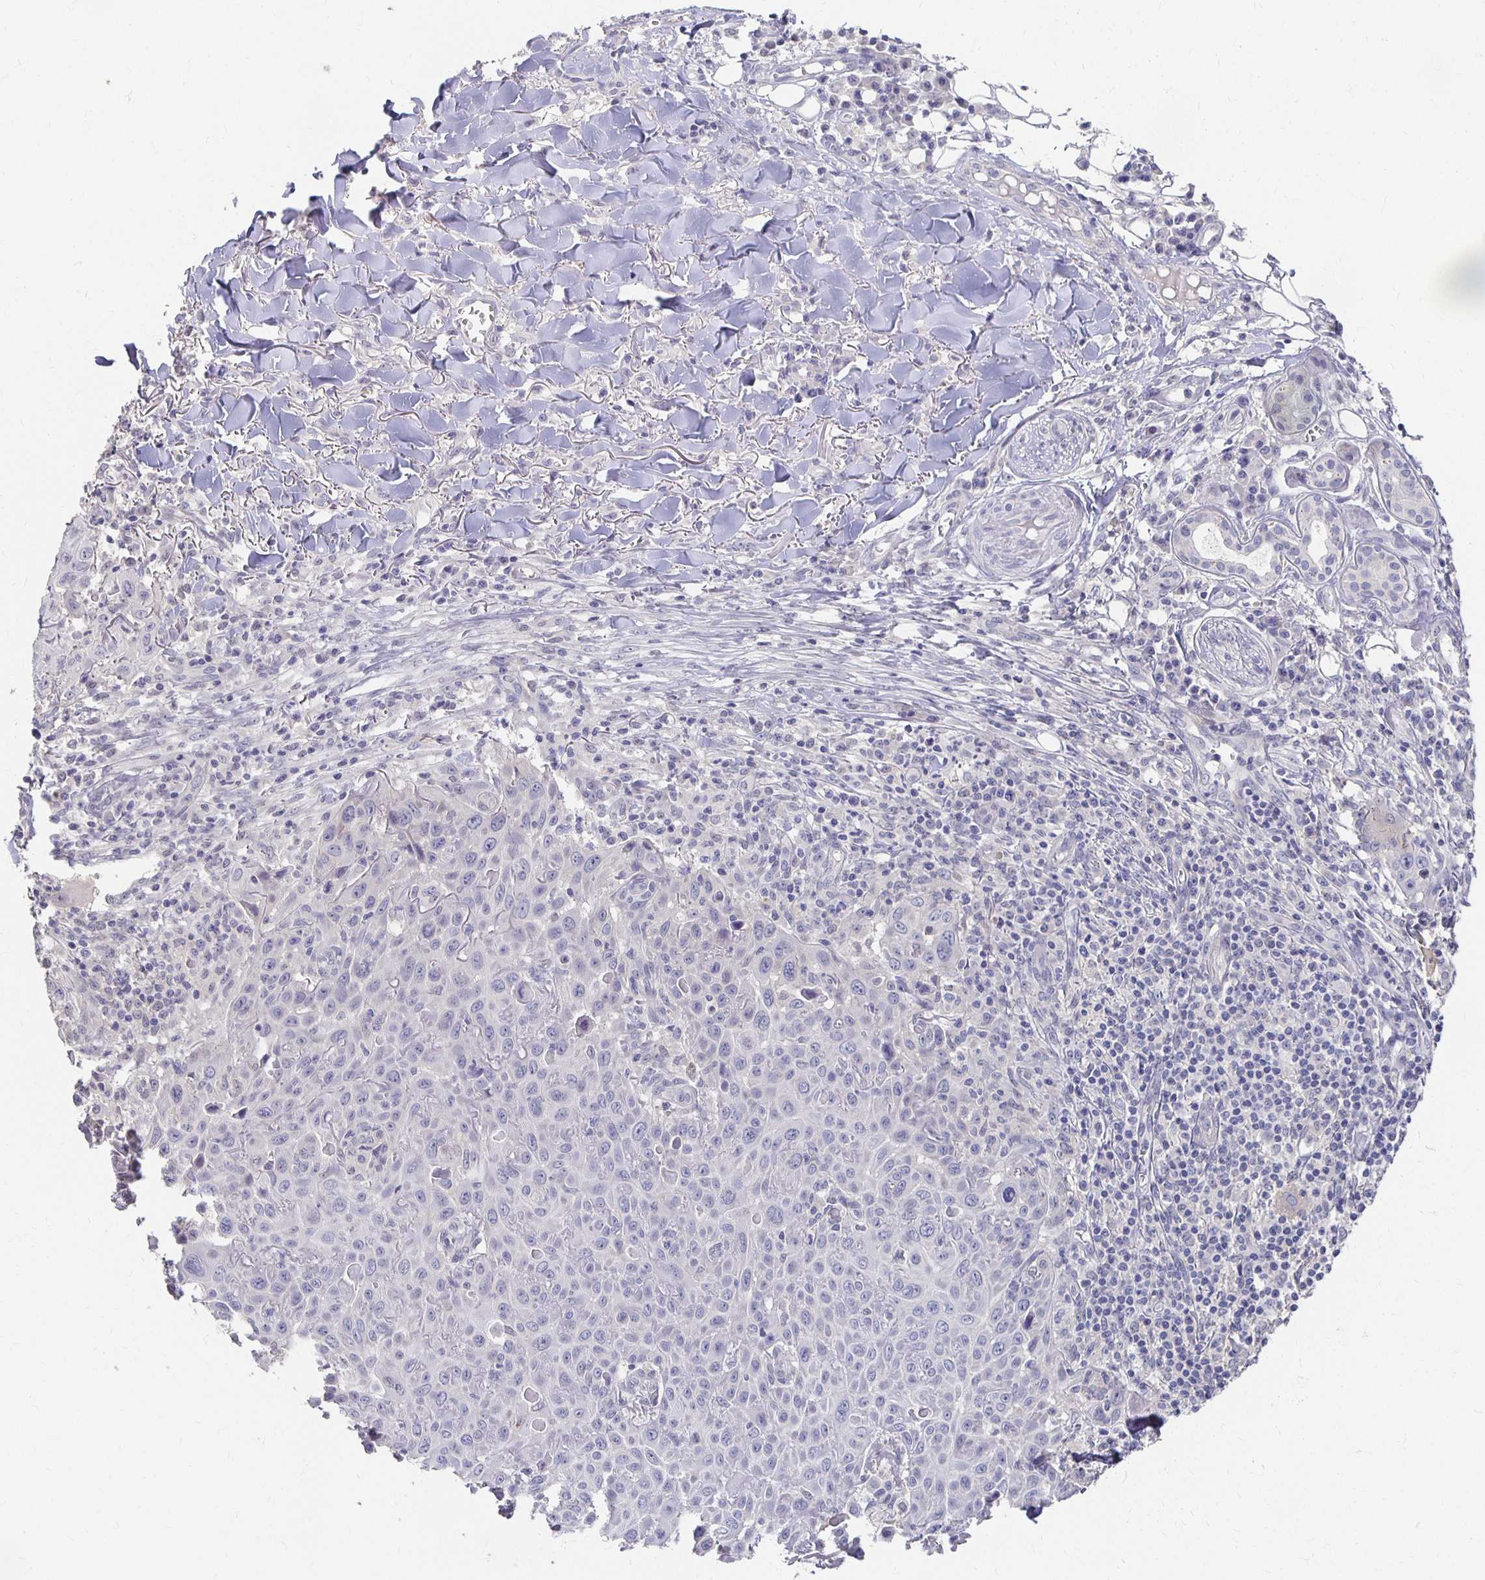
{"staining": {"intensity": "negative", "quantity": "none", "location": "none"}, "tissue": "skin cancer", "cell_type": "Tumor cells", "image_type": "cancer", "snomed": [{"axis": "morphology", "description": "Squamous cell carcinoma, NOS"}, {"axis": "topography", "description": "Skin"}], "caption": "Immunohistochemistry (IHC) histopathology image of skin squamous cell carcinoma stained for a protein (brown), which displays no positivity in tumor cells.", "gene": "FKRP", "patient": {"sex": "male", "age": 75}}